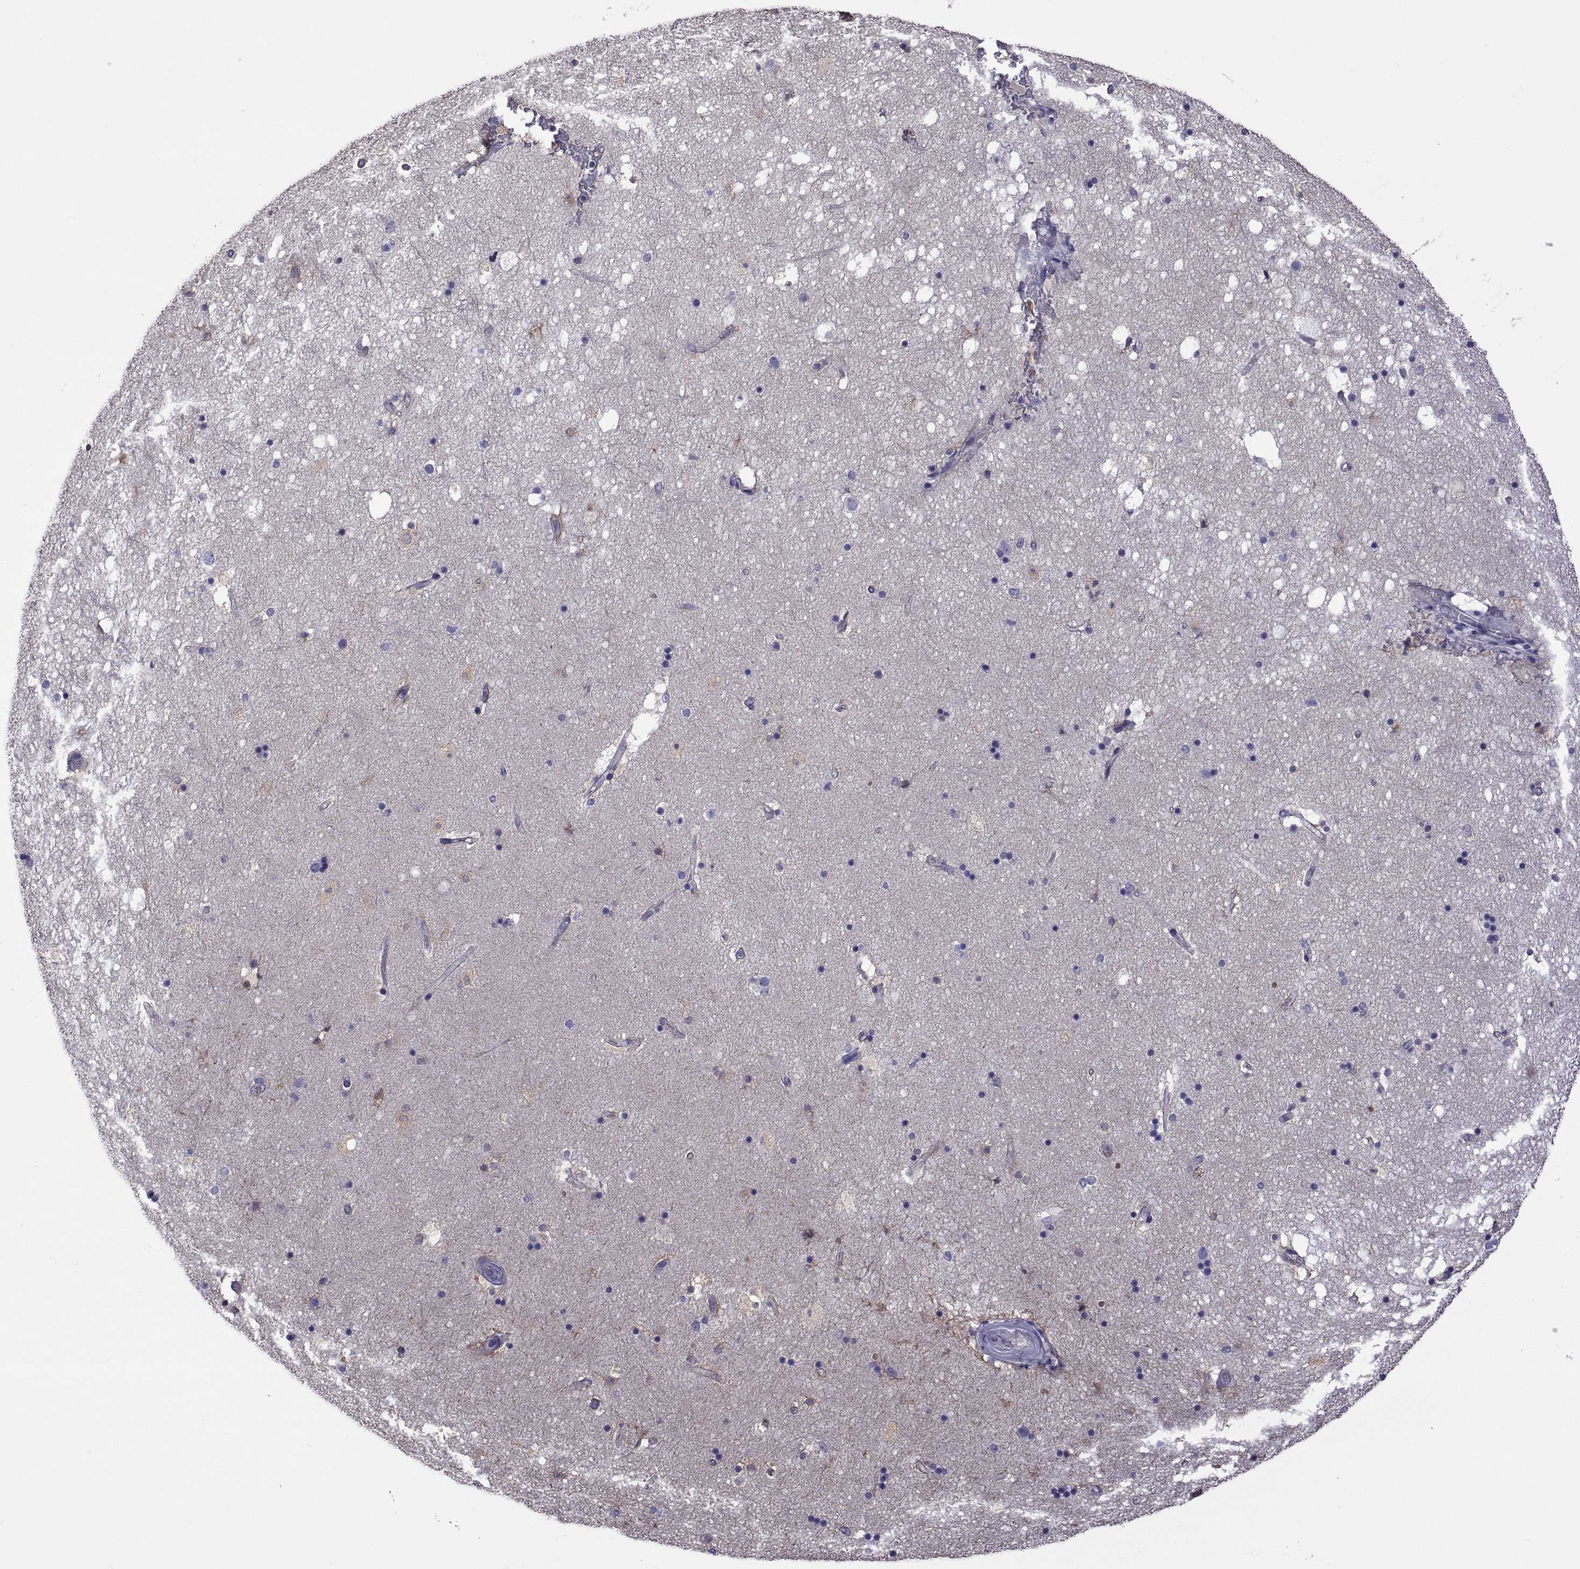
{"staining": {"intensity": "negative", "quantity": "none", "location": "none"}, "tissue": "hippocampus", "cell_type": "Glial cells", "image_type": "normal", "snomed": [{"axis": "morphology", "description": "Normal tissue, NOS"}, {"axis": "topography", "description": "Hippocampus"}], "caption": "Unremarkable hippocampus was stained to show a protein in brown. There is no significant expression in glial cells. Brightfield microscopy of immunohistochemistry (IHC) stained with DAB (3,3'-diaminobenzidine) (brown) and hematoxylin (blue), captured at high magnification.", "gene": "TMC3", "patient": {"sex": "male", "age": 51}}